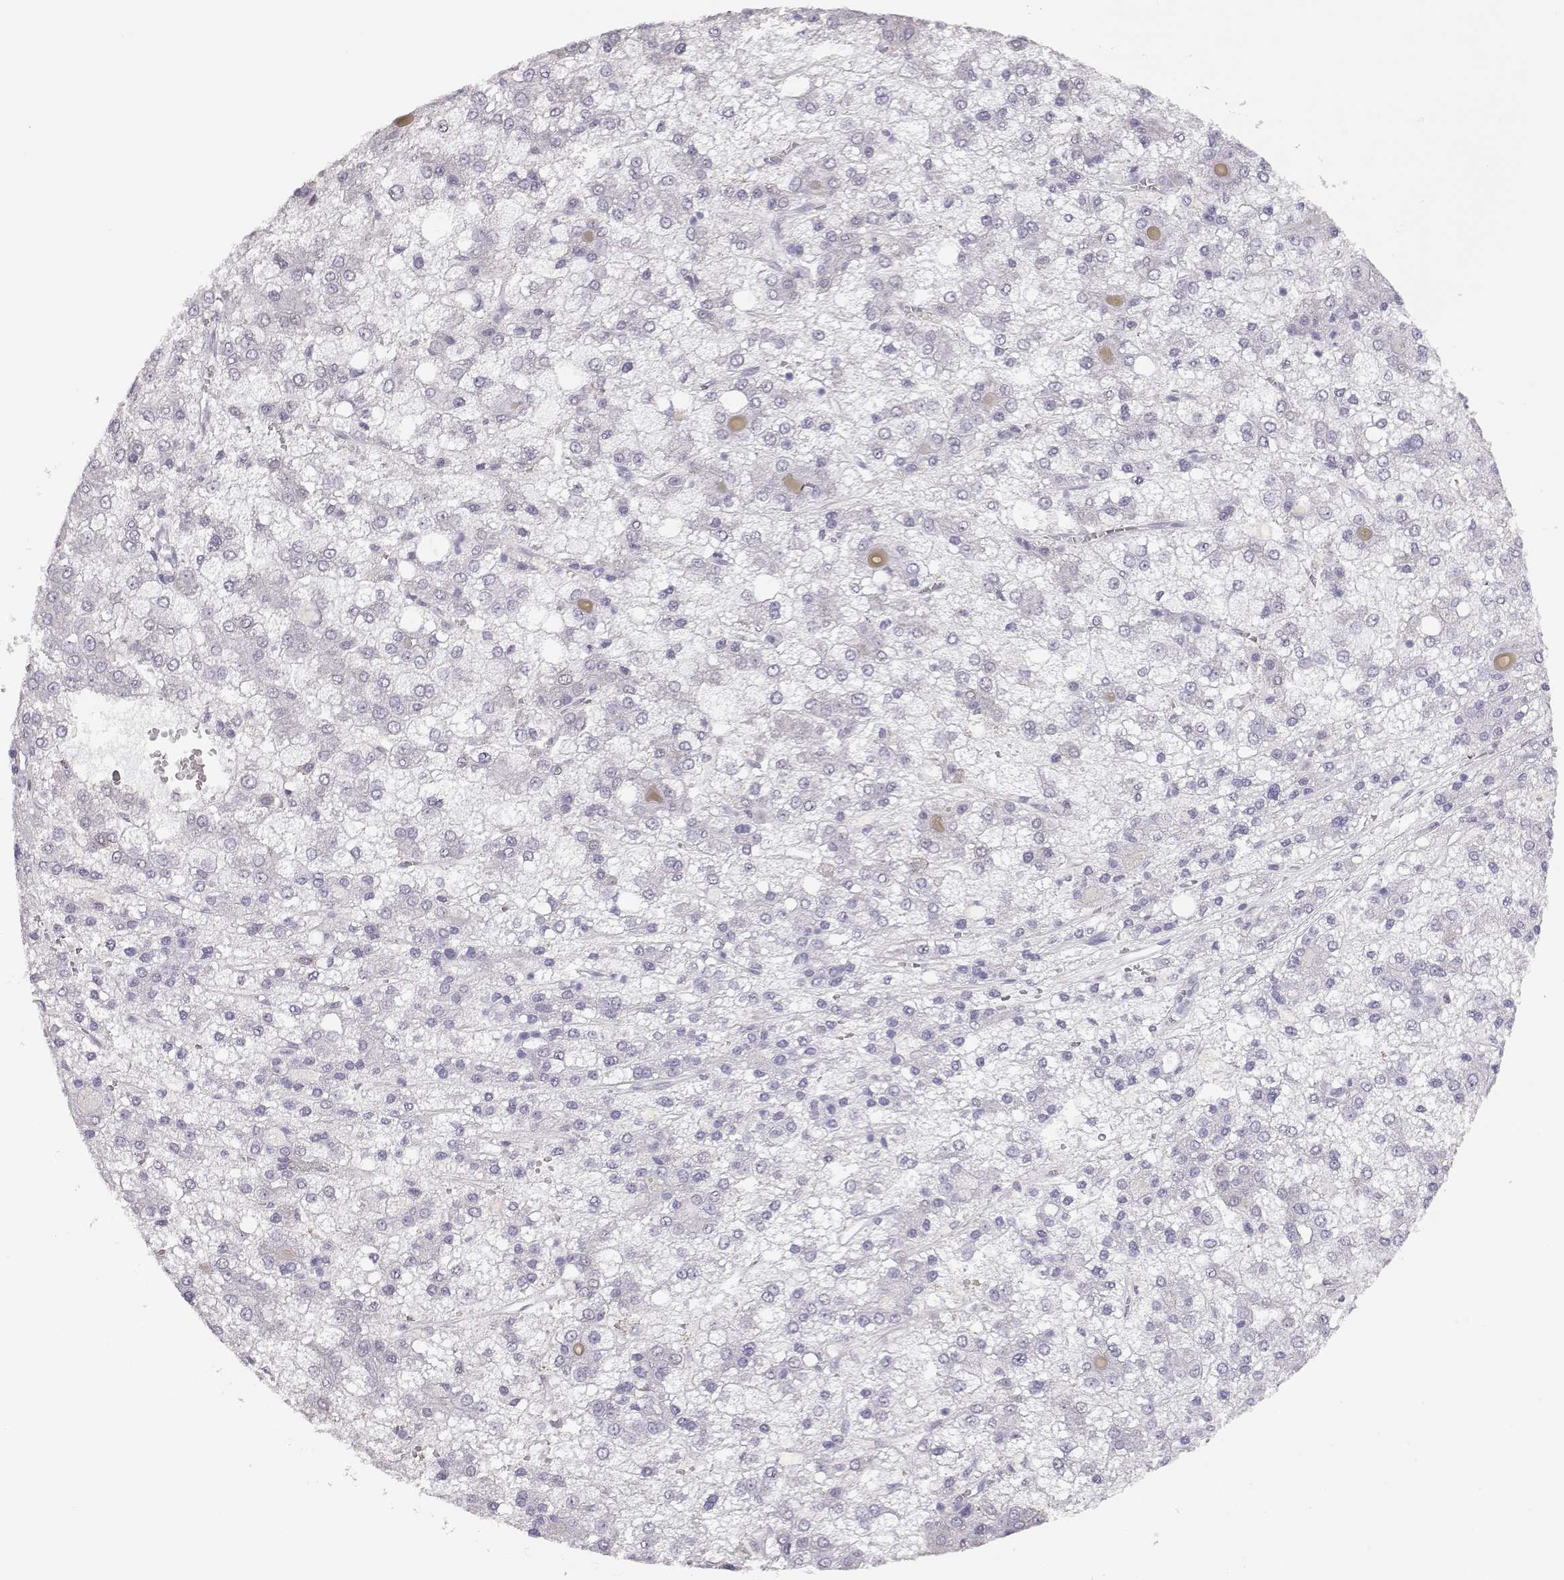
{"staining": {"intensity": "negative", "quantity": "none", "location": "none"}, "tissue": "liver cancer", "cell_type": "Tumor cells", "image_type": "cancer", "snomed": [{"axis": "morphology", "description": "Carcinoma, Hepatocellular, NOS"}, {"axis": "topography", "description": "Liver"}], "caption": "The immunohistochemistry (IHC) histopathology image has no significant expression in tumor cells of liver cancer tissue.", "gene": "IMPG1", "patient": {"sex": "male", "age": 73}}